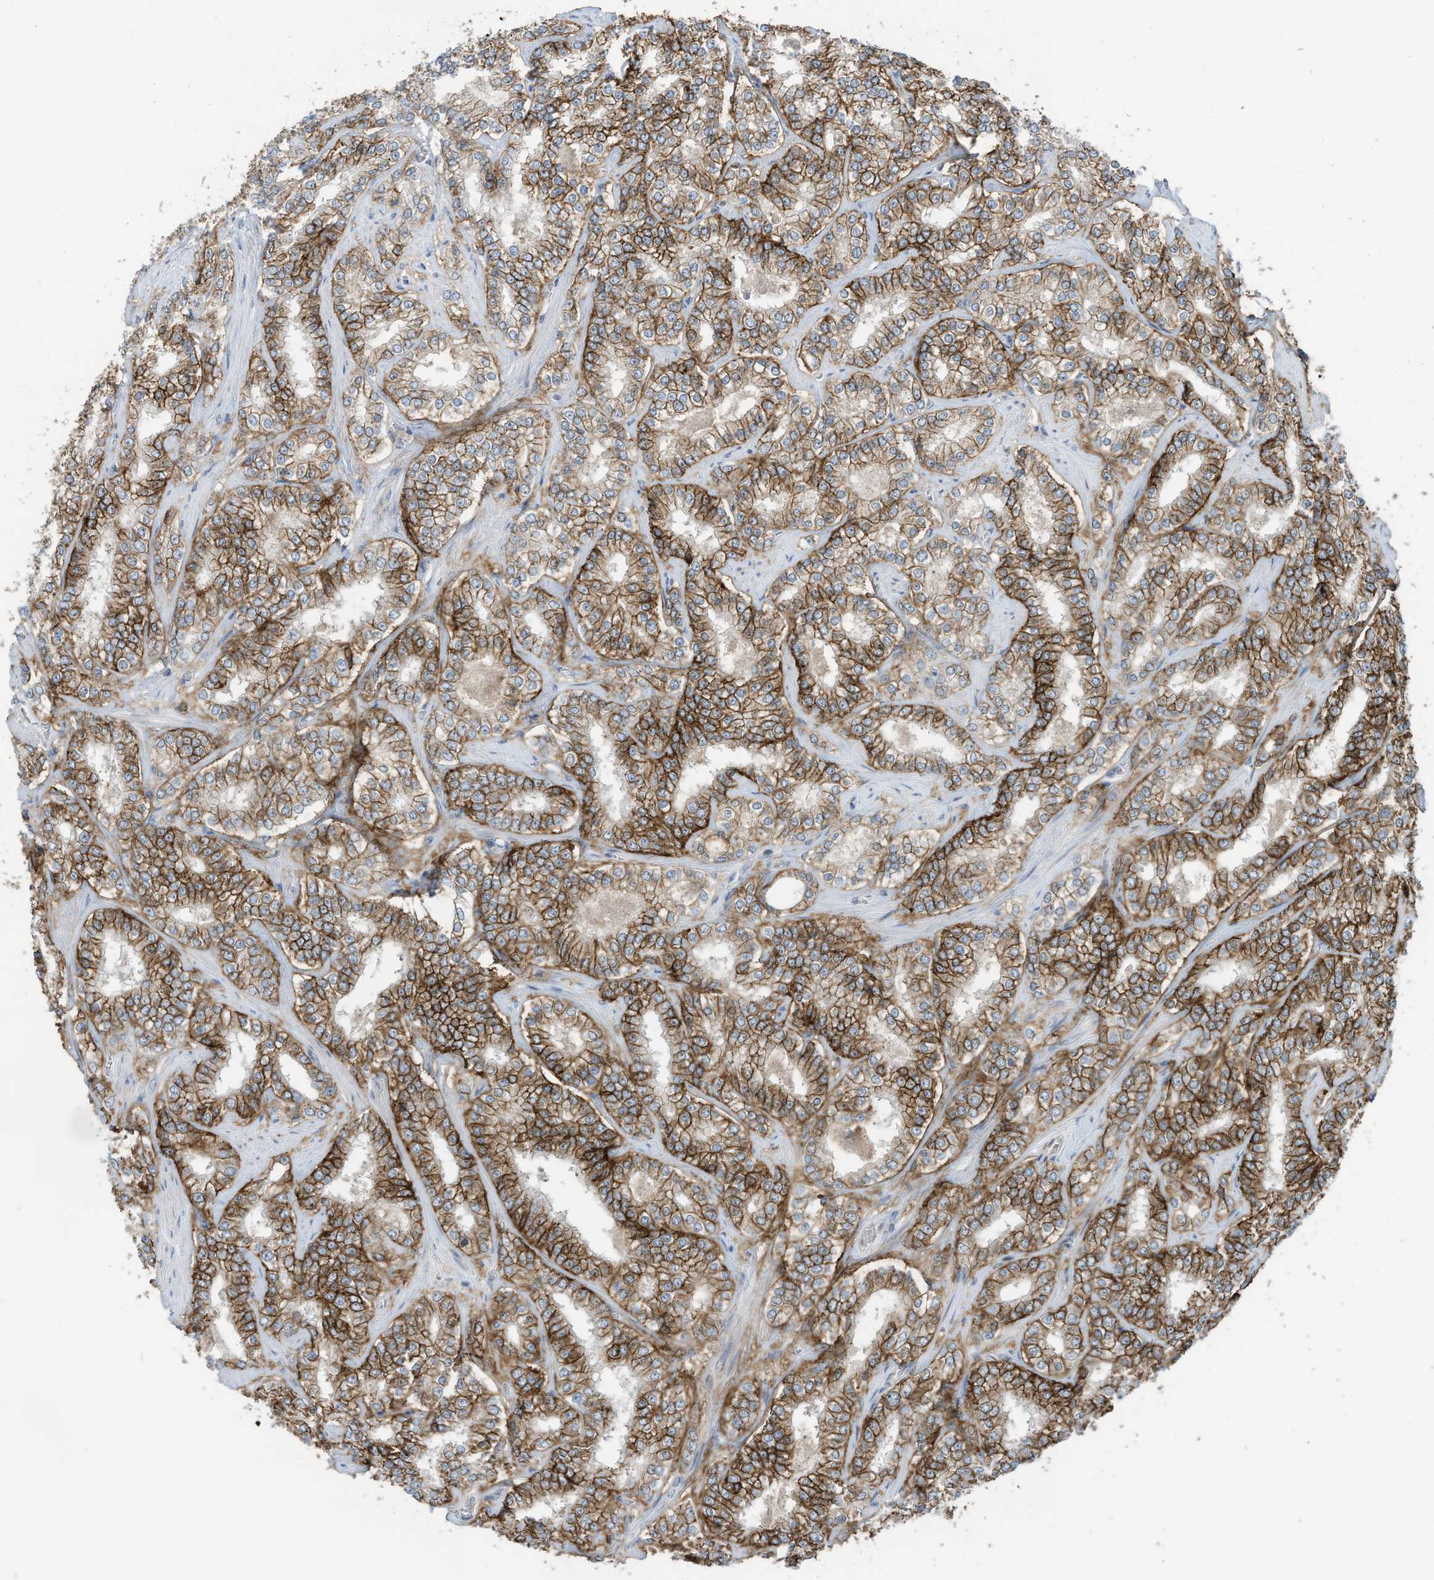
{"staining": {"intensity": "strong", "quantity": ">75%", "location": "cytoplasmic/membranous"}, "tissue": "prostate cancer", "cell_type": "Tumor cells", "image_type": "cancer", "snomed": [{"axis": "morphology", "description": "Normal tissue, NOS"}, {"axis": "morphology", "description": "Adenocarcinoma, High grade"}, {"axis": "topography", "description": "Prostate"}], "caption": "Protein expression analysis of human prostate cancer (high-grade adenocarcinoma) reveals strong cytoplasmic/membranous staining in about >75% of tumor cells.", "gene": "SLC1A5", "patient": {"sex": "male", "age": 83}}